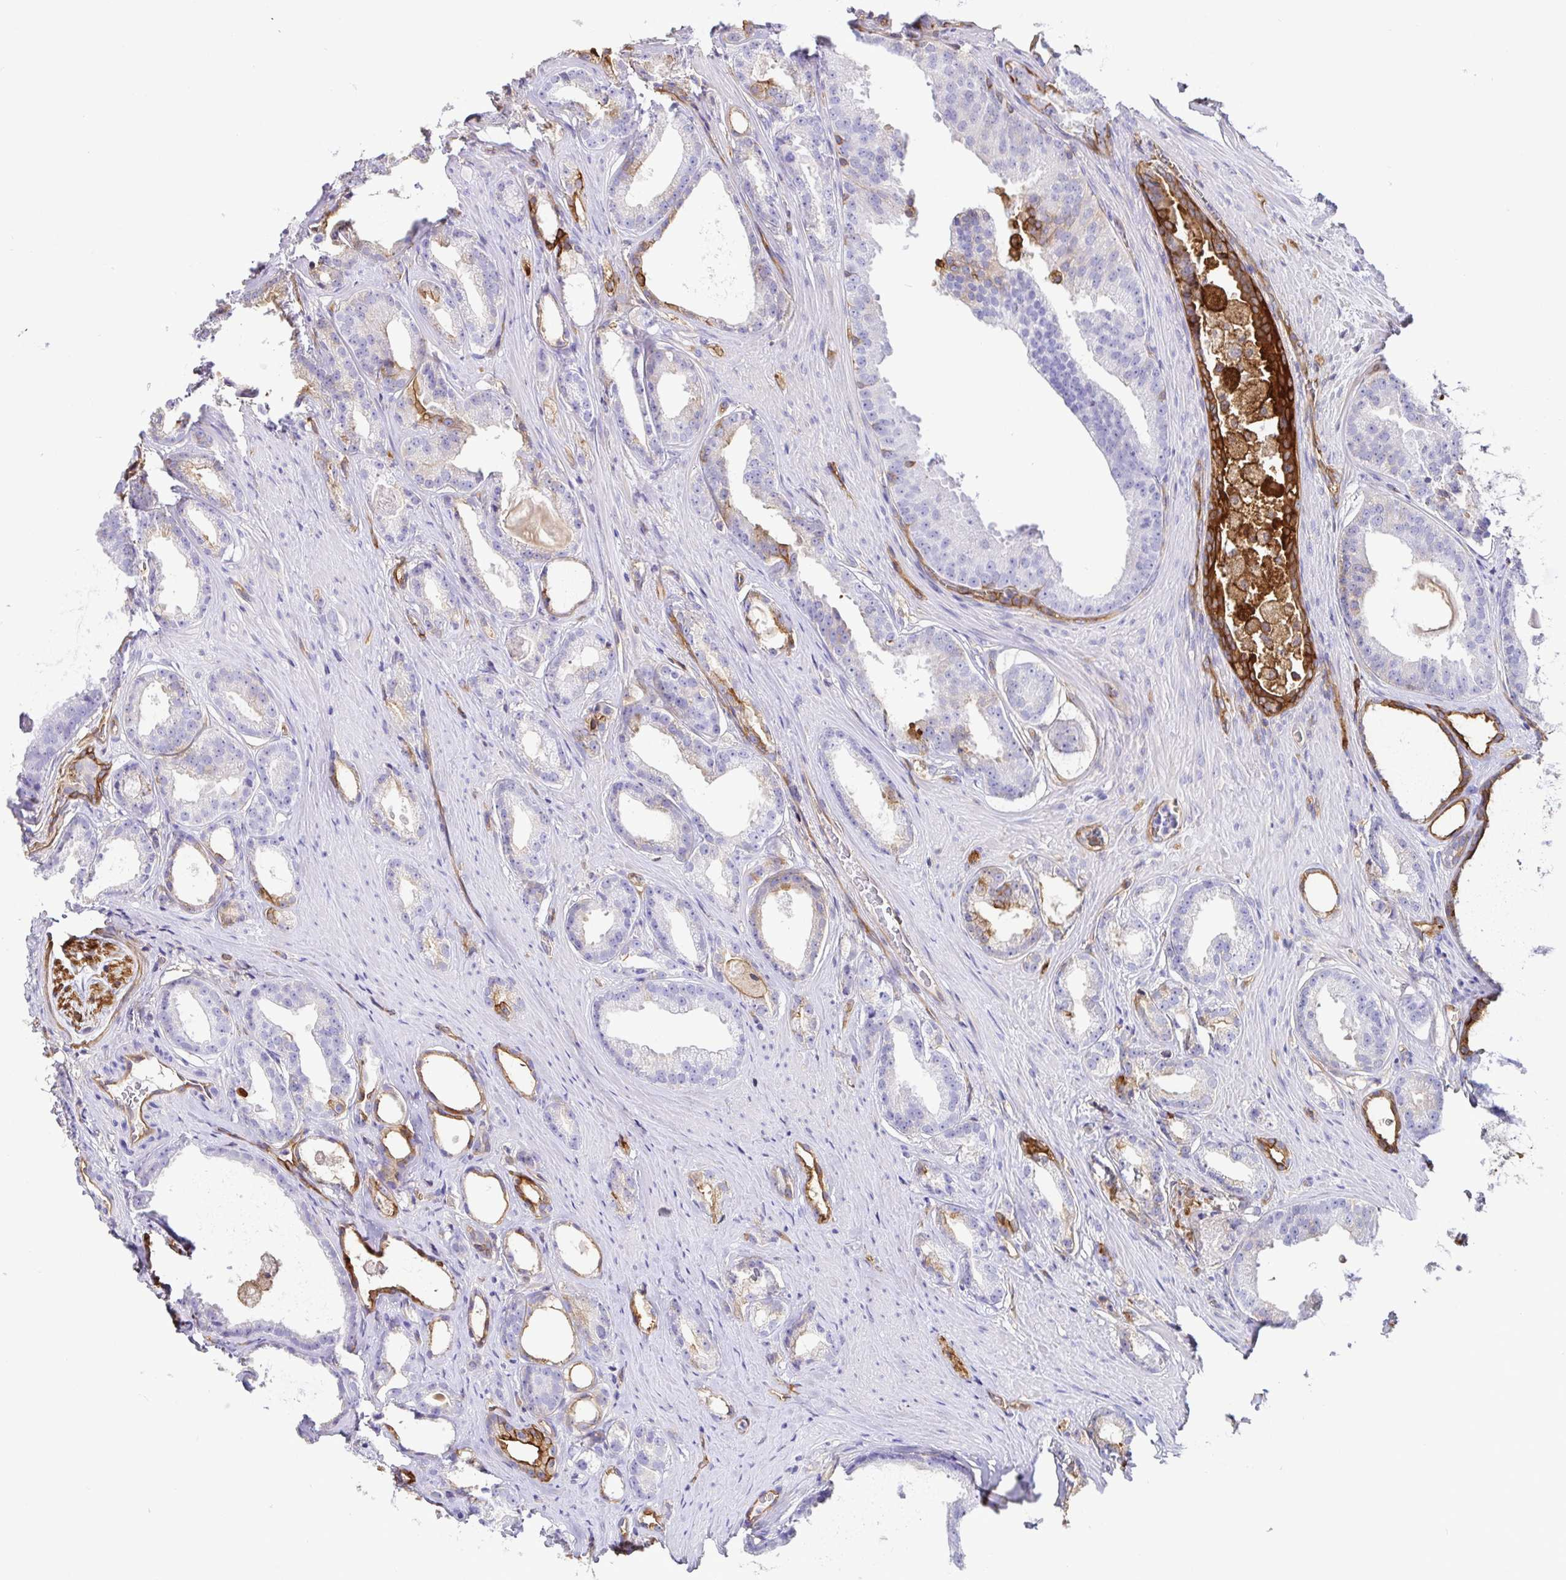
{"staining": {"intensity": "negative", "quantity": "none", "location": "none"}, "tissue": "prostate cancer", "cell_type": "Tumor cells", "image_type": "cancer", "snomed": [{"axis": "morphology", "description": "Adenocarcinoma, Low grade"}, {"axis": "topography", "description": "Prostate"}], "caption": "Prostate cancer (low-grade adenocarcinoma) stained for a protein using immunohistochemistry (IHC) reveals no positivity tumor cells.", "gene": "ANXA2", "patient": {"sex": "male", "age": 65}}